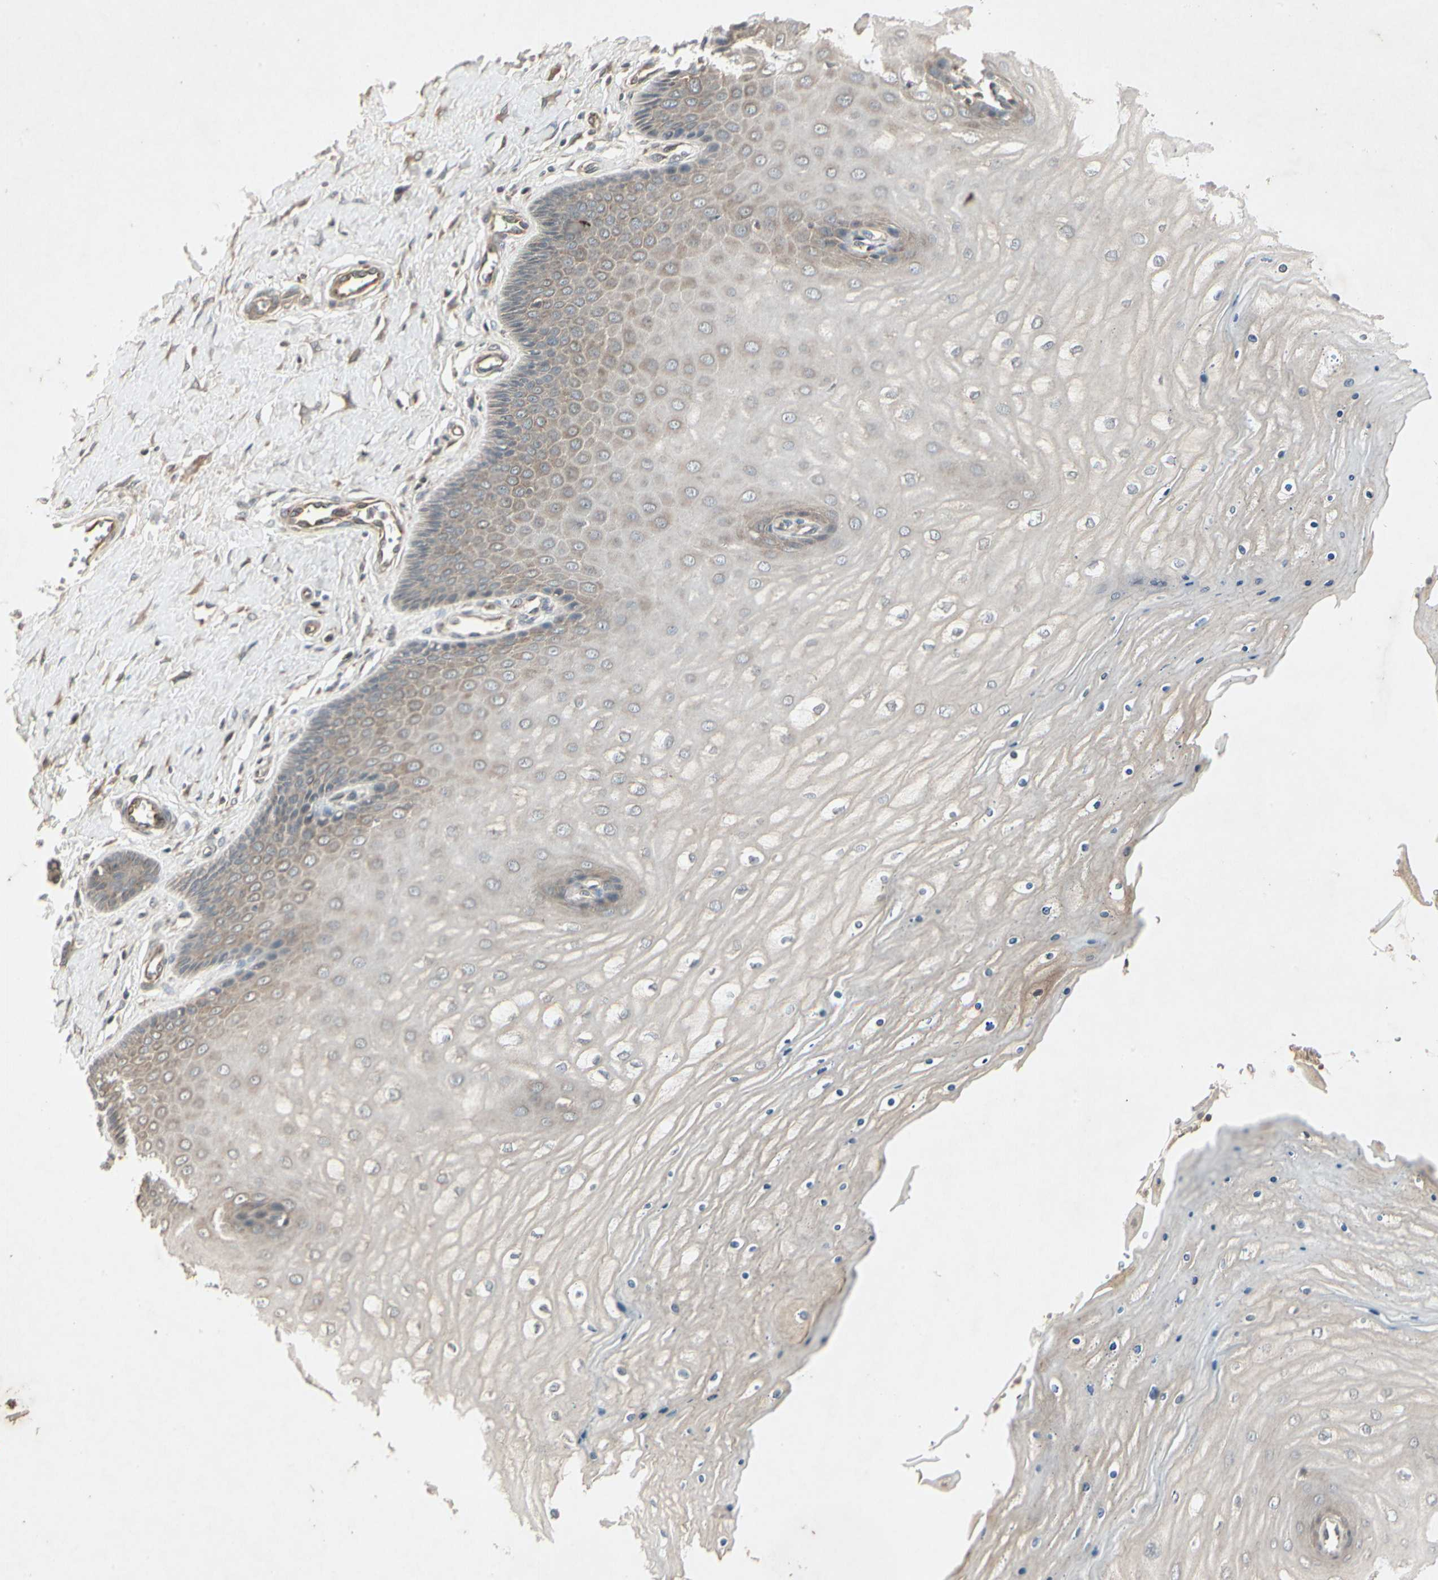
{"staining": {"intensity": "weak", "quantity": ">75%", "location": "cytoplasmic/membranous"}, "tissue": "cervix", "cell_type": "Glandular cells", "image_type": "normal", "snomed": [{"axis": "morphology", "description": "Normal tissue, NOS"}, {"axis": "topography", "description": "Cervix"}], "caption": "The image demonstrates immunohistochemical staining of benign cervix. There is weak cytoplasmic/membranous positivity is seen in approximately >75% of glandular cells.", "gene": "TEK", "patient": {"sex": "female", "age": 55}}